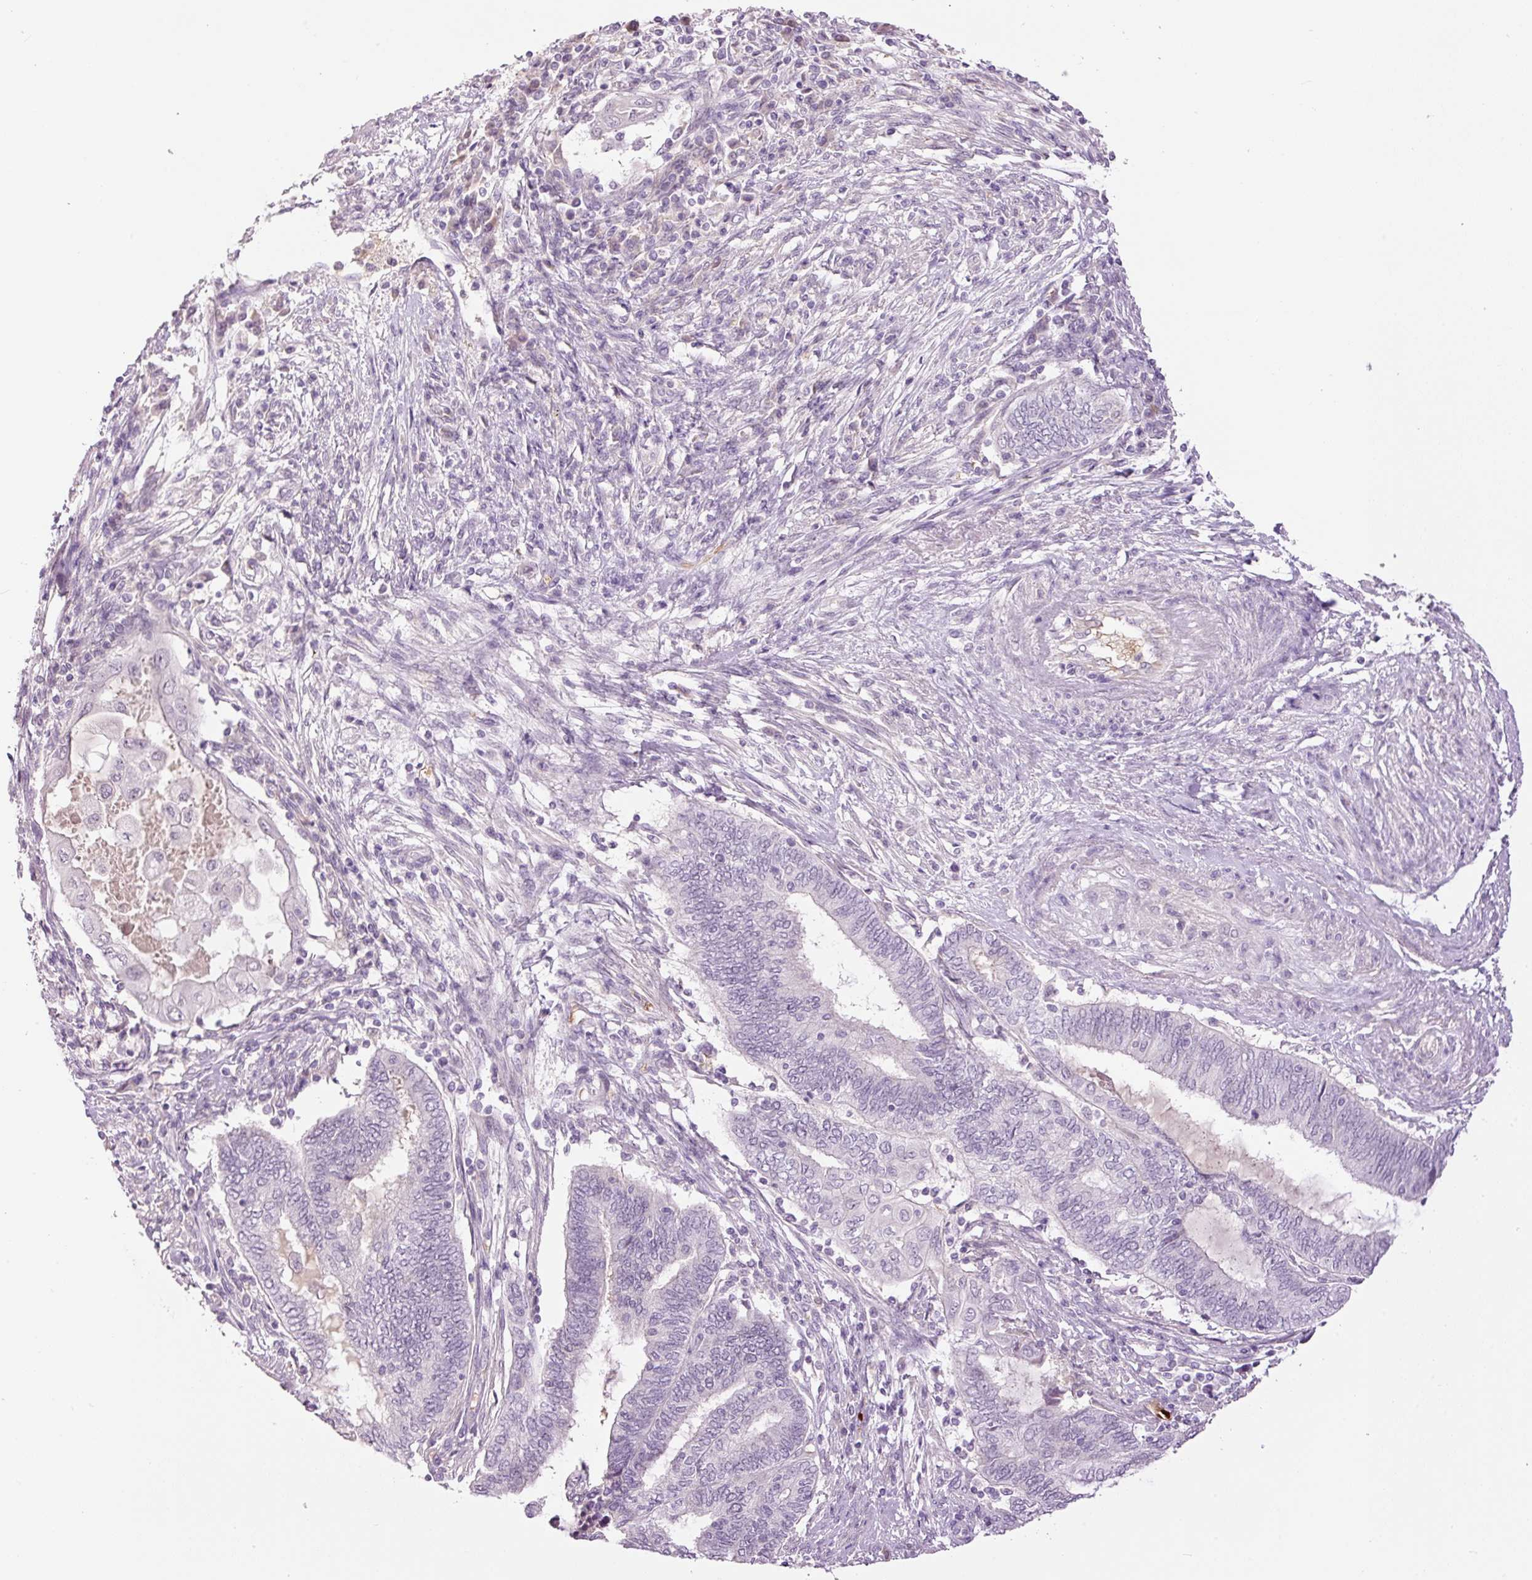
{"staining": {"intensity": "negative", "quantity": "none", "location": "none"}, "tissue": "endometrial cancer", "cell_type": "Tumor cells", "image_type": "cancer", "snomed": [{"axis": "morphology", "description": "Adenocarcinoma, NOS"}, {"axis": "topography", "description": "Uterus"}, {"axis": "topography", "description": "Endometrium"}], "caption": "Image shows no protein positivity in tumor cells of endometrial cancer tissue.", "gene": "LY6G6D", "patient": {"sex": "female", "age": 70}}